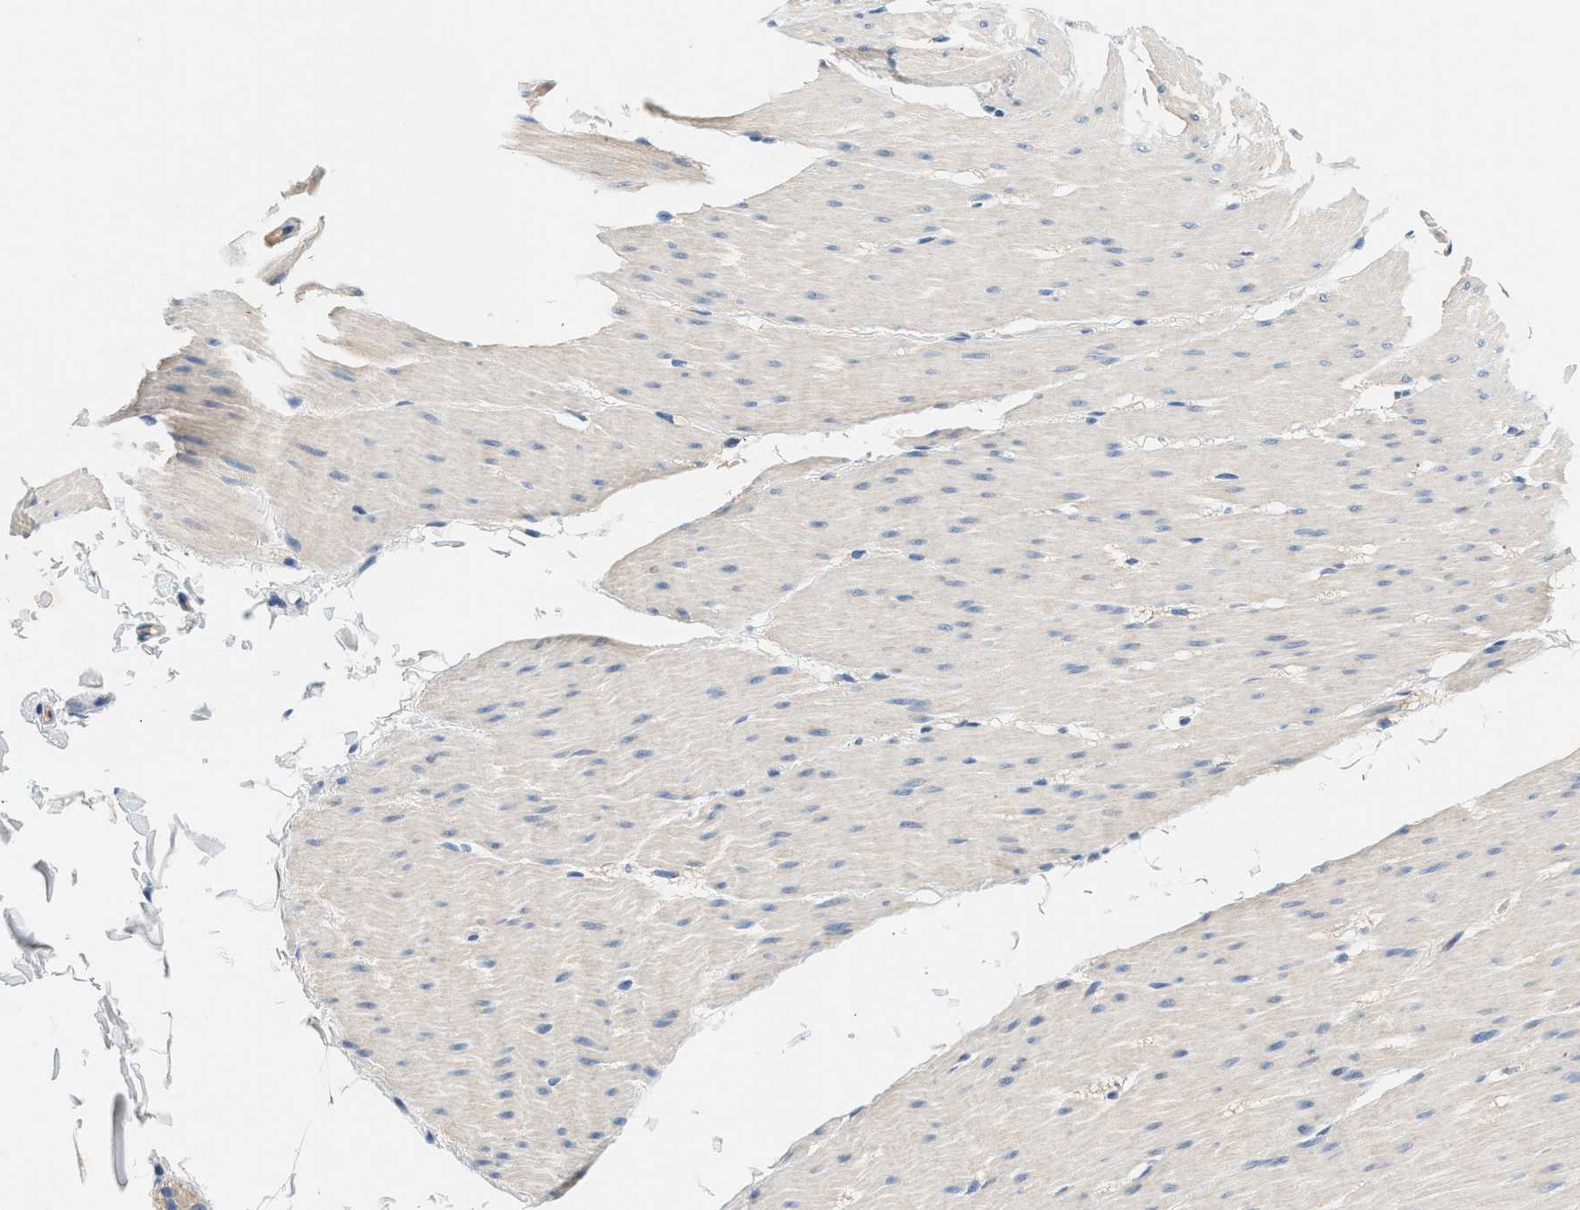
{"staining": {"intensity": "weak", "quantity": "<25%", "location": "cytoplasmic/membranous"}, "tissue": "smooth muscle", "cell_type": "Smooth muscle cells", "image_type": "normal", "snomed": [{"axis": "morphology", "description": "Normal tissue, NOS"}, {"axis": "topography", "description": "Smooth muscle"}, {"axis": "topography", "description": "Colon"}], "caption": "Immunohistochemistry histopathology image of unremarkable smooth muscle: smooth muscle stained with DAB reveals no significant protein positivity in smooth muscle cells.", "gene": "SLC35E1", "patient": {"sex": "male", "age": 67}}